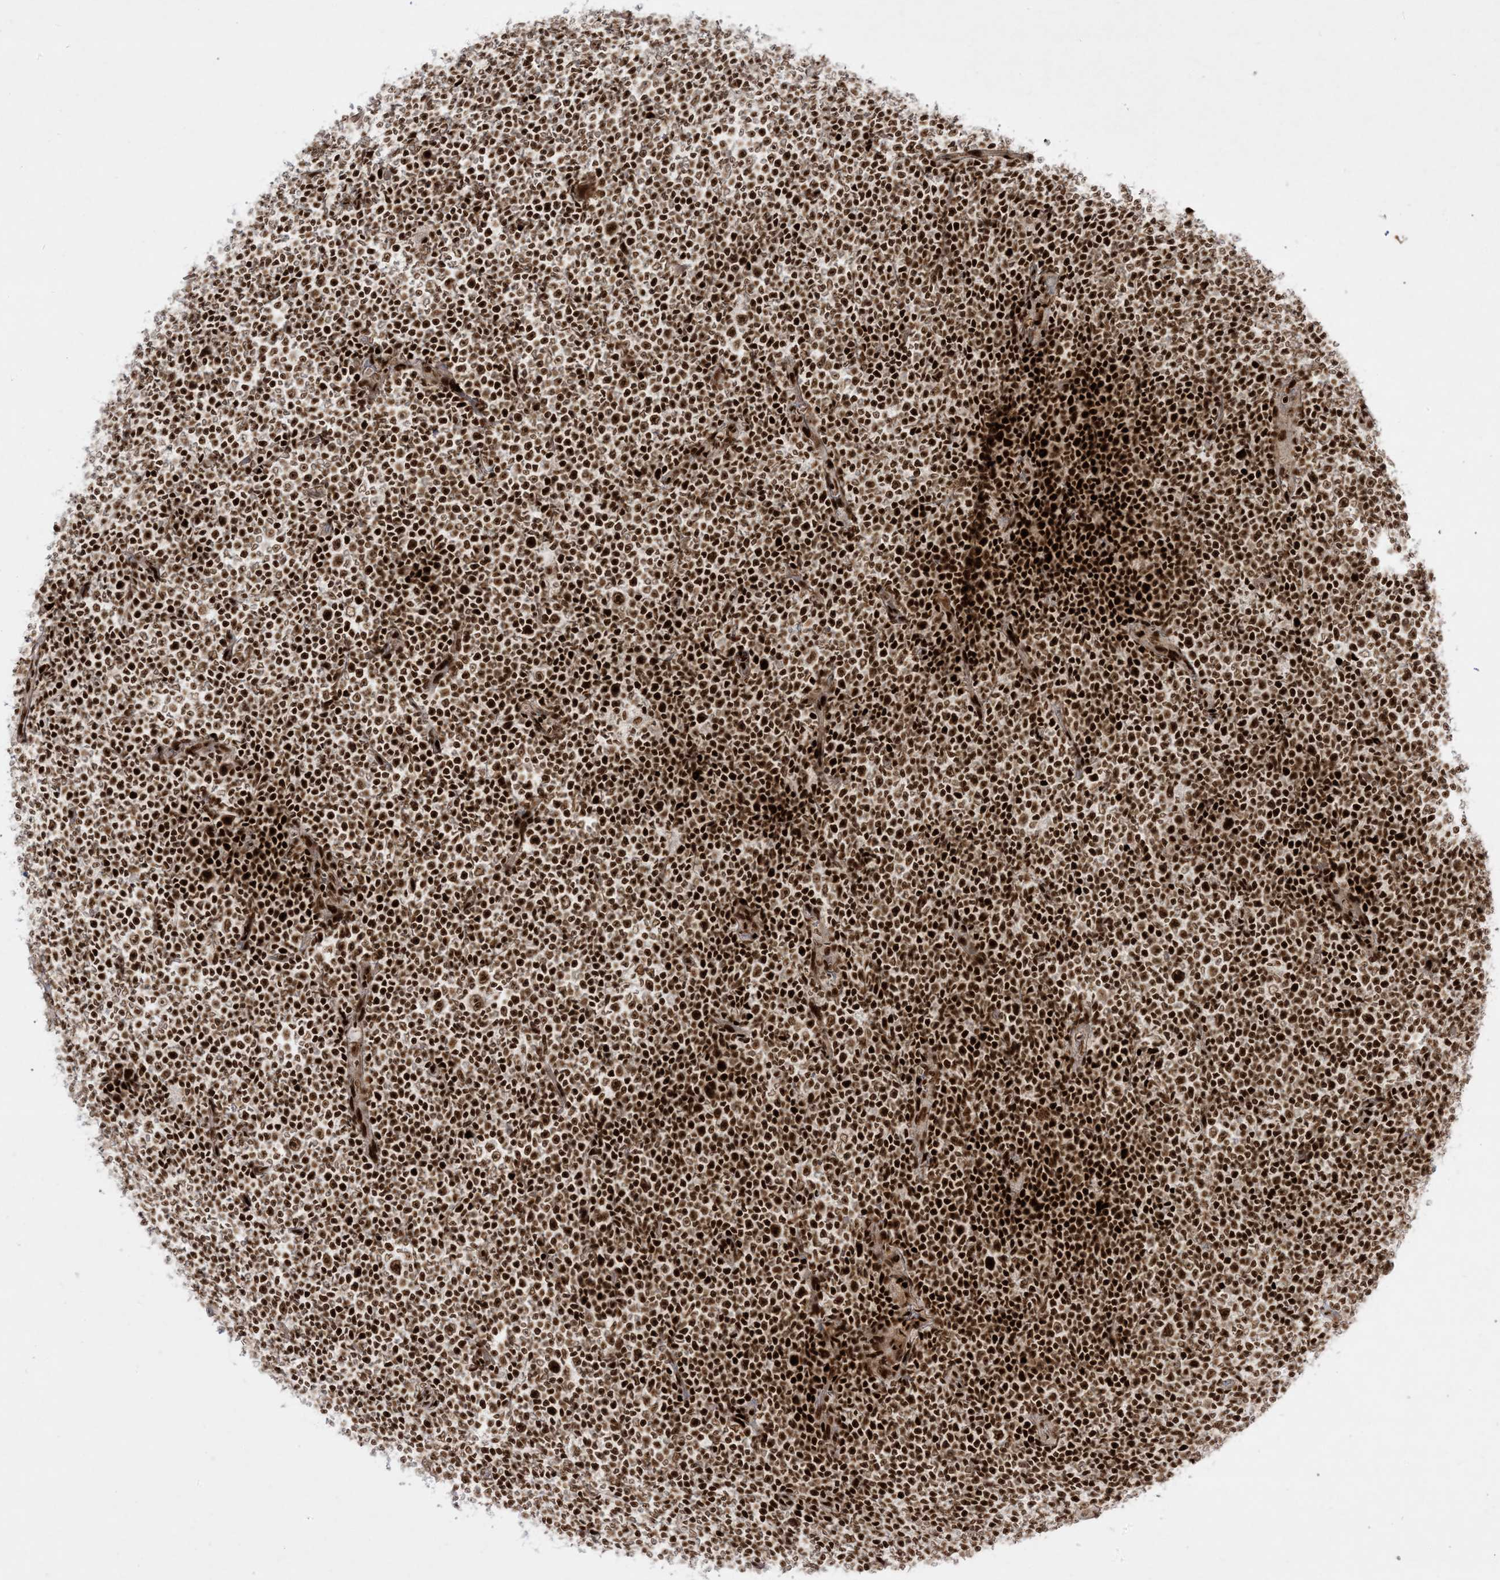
{"staining": {"intensity": "strong", "quantity": ">75%", "location": "nuclear"}, "tissue": "lymphoma", "cell_type": "Tumor cells", "image_type": "cancer", "snomed": [{"axis": "morphology", "description": "Malignant lymphoma, non-Hodgkin's type, Low grade"}, {"axis": "topography", "description": "Lymph node"}], "caption": "A brown stain shows strong nuclear positivity of a protein in lymphoma tumor cells.", "gene": "RBM10", "patient": {"sex": "female", "age": 67}}